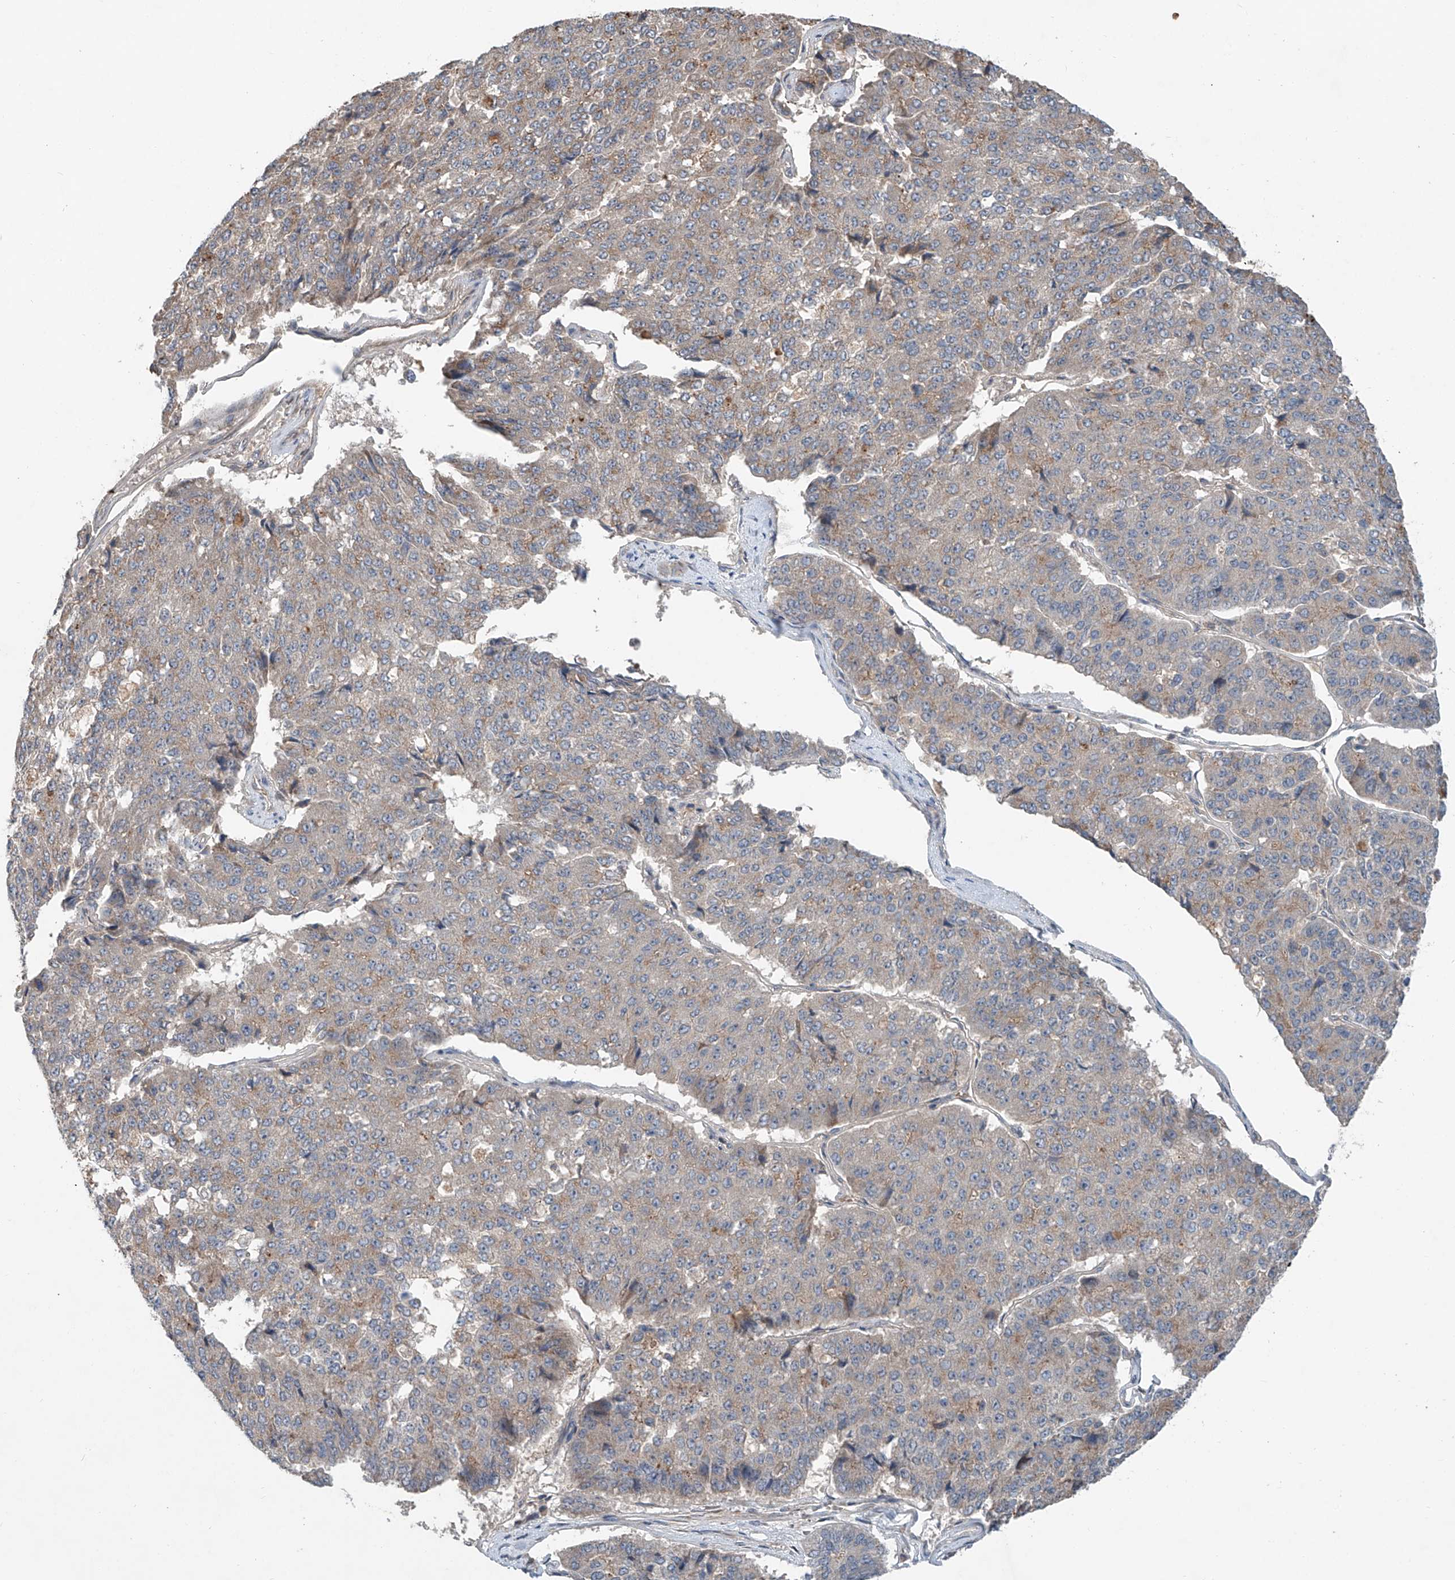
{"staining": {"intensity": "weak", "quantity": "25%-75%", "location": "cytoplasmic/membranous"}, "tissue": "pancreatic cancer", "cell_type": "Tumor cells", "image_type": "cancer", "snomed": [{"axis": "morphology", "description": "Adenocarcinoma, NOS"}, {"axis": "topography", "description": "Pancreas"}], "caption": "DAB (3,3'-diaminobenzidine) immunohistochemical staining of human pancreatic cancer (adenocarcinoma) reveals weak cytoplasmic/membranous protein staining in approximately 25%-75% of tumor cells. (brown staining indicates protein expression, while blue staining denotes nuclei).", "gene": "ADAM23", "patient": {"sex": "male", "age": 50}}